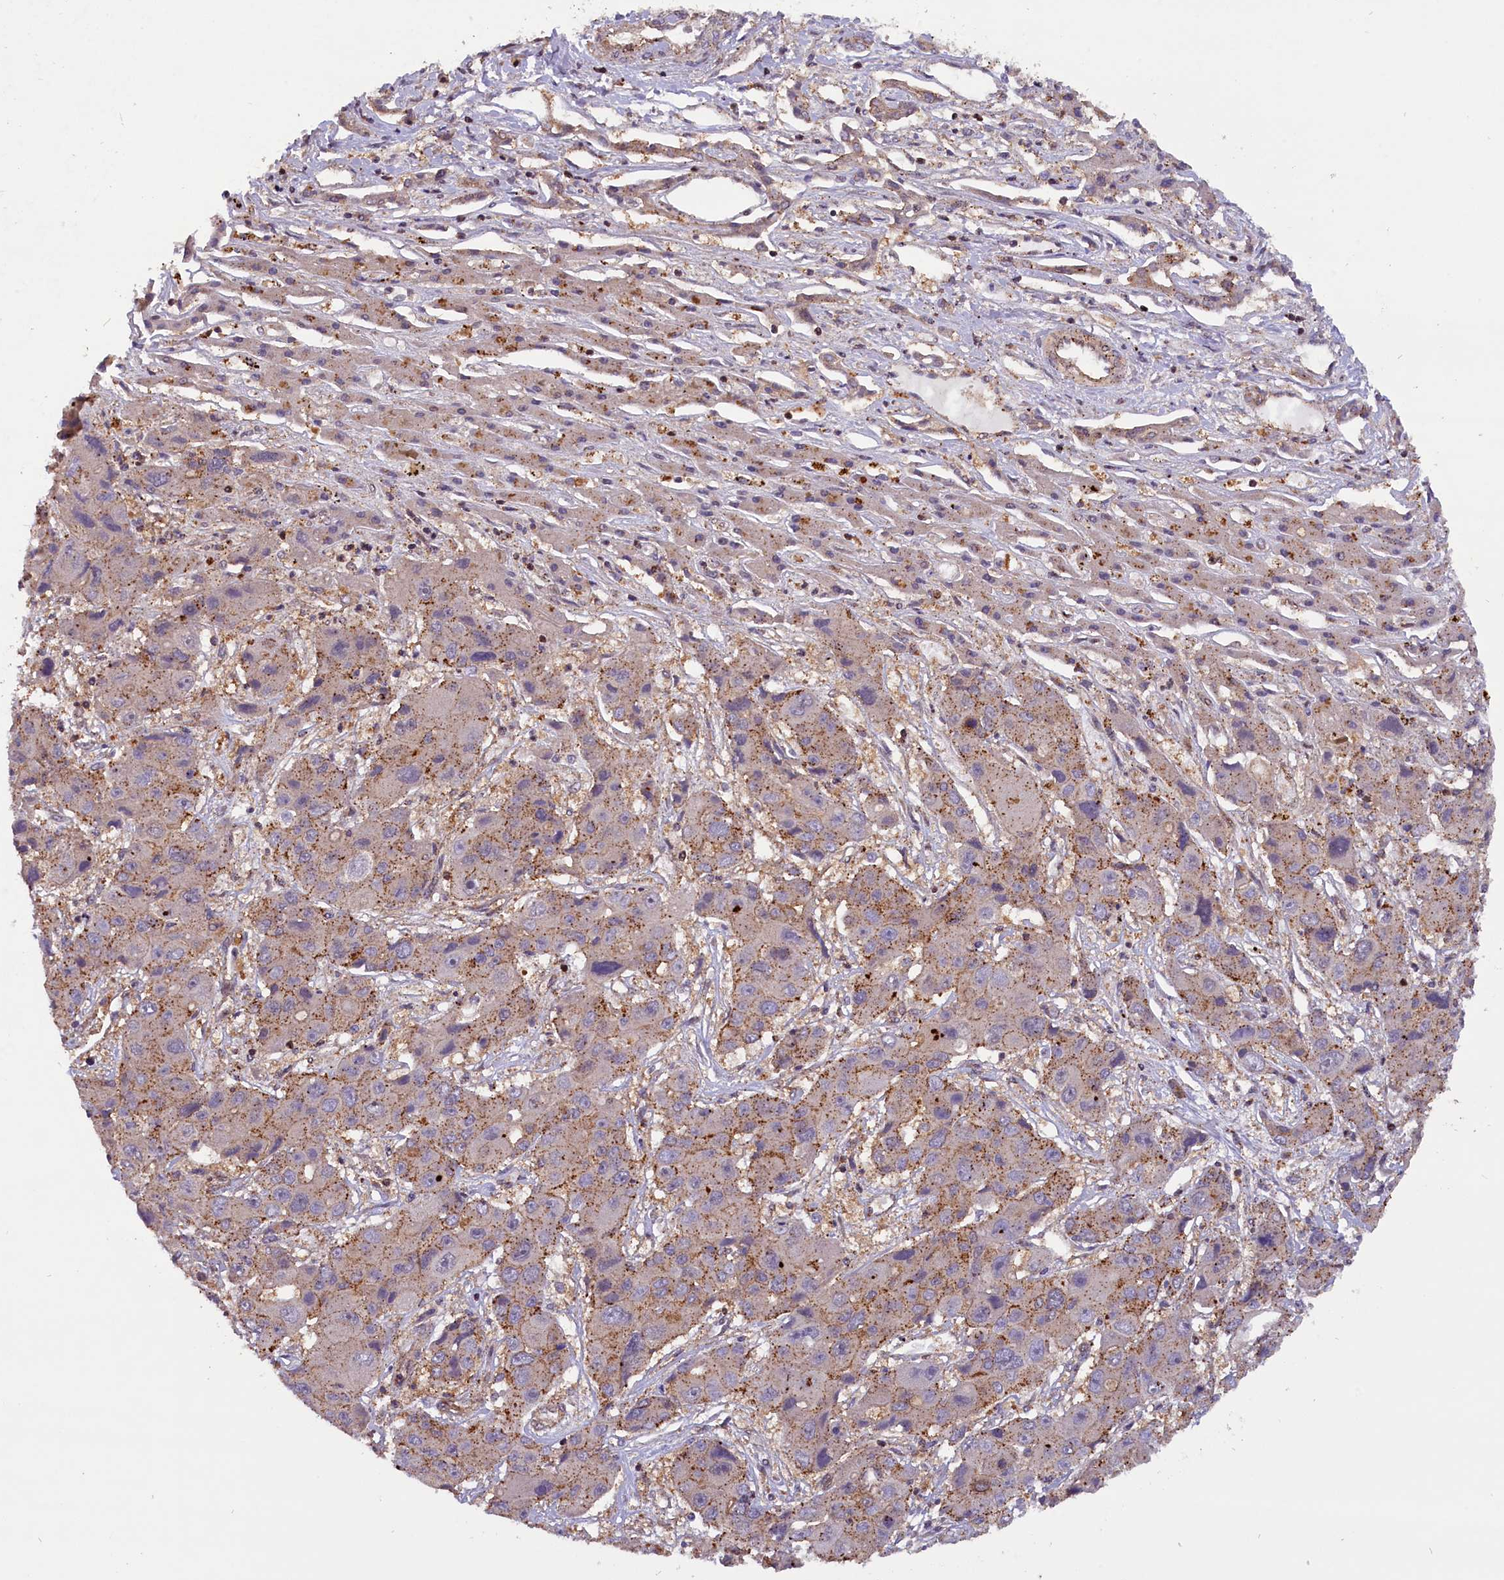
{"staining": {"intensity": "moderate", "quantity": ">75%", "location": "cytoplasmic/membranous"}, "tissue": "liver cancer", "cell_type": "Tumor cells", "image_type": "cancer", "snomed": [{"axis": "morphology", "description": "Cholangiocarcinoma"}, {"axis": "topography", "description": "Liver"}], "caption": "Liver cholangiocarcinoma was stained to show a protein in brown. There is medium levels of moderate cytoplasmic/membranous expression in about >75% of tumor cells.", "gene": "IST1", "patient": {"sex": "male", "age": 67}}